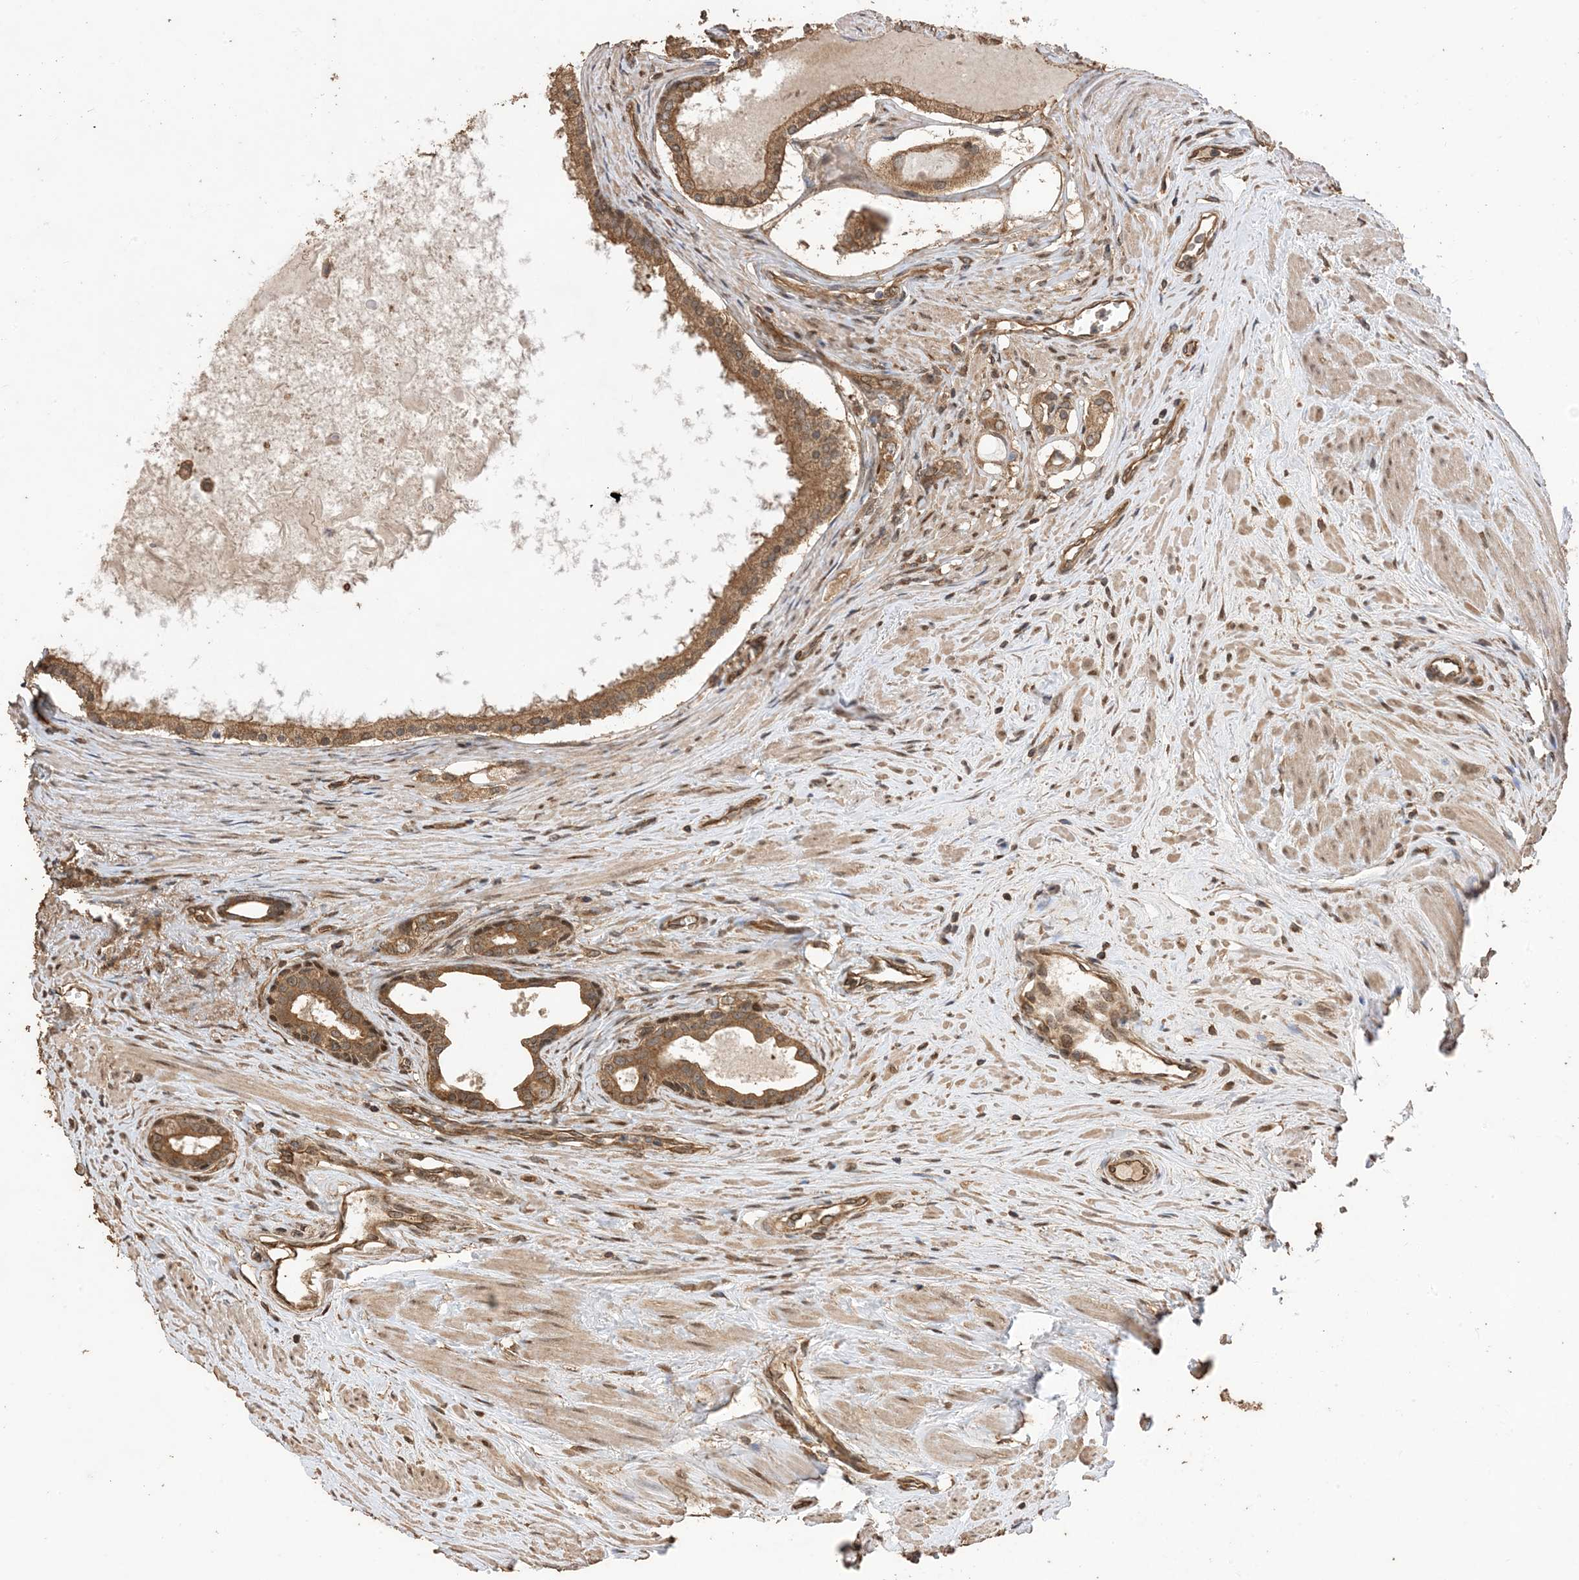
{"staining": {"intensity": "moderate", "quantity": ">75%", "location": "cytoplasmic/membranous"}, "tissue": "prostate cancer", "cell_type": "Tumor cells", "image_type": "cancer", "snomed": [{"axis": "morphology", "description": "Adenocarcinoma, High grade"}, {"axis": "topography", "description": "Prostate"}], "caption": "Immunohistochemical staining of prostate adenocarcinoma (high-grade) displays medium levels of moderate cytoplasmic/membranous protein staining in about >75% of tumor cells. Using DAB (3,3'-diaminobenzidine) (brown) and hematoxylin (blue) stains, captured at high magnification using brightfield microscopy.", "gene": "ZKSCAN5", "patient": {"sex": "male", "age": 68}}